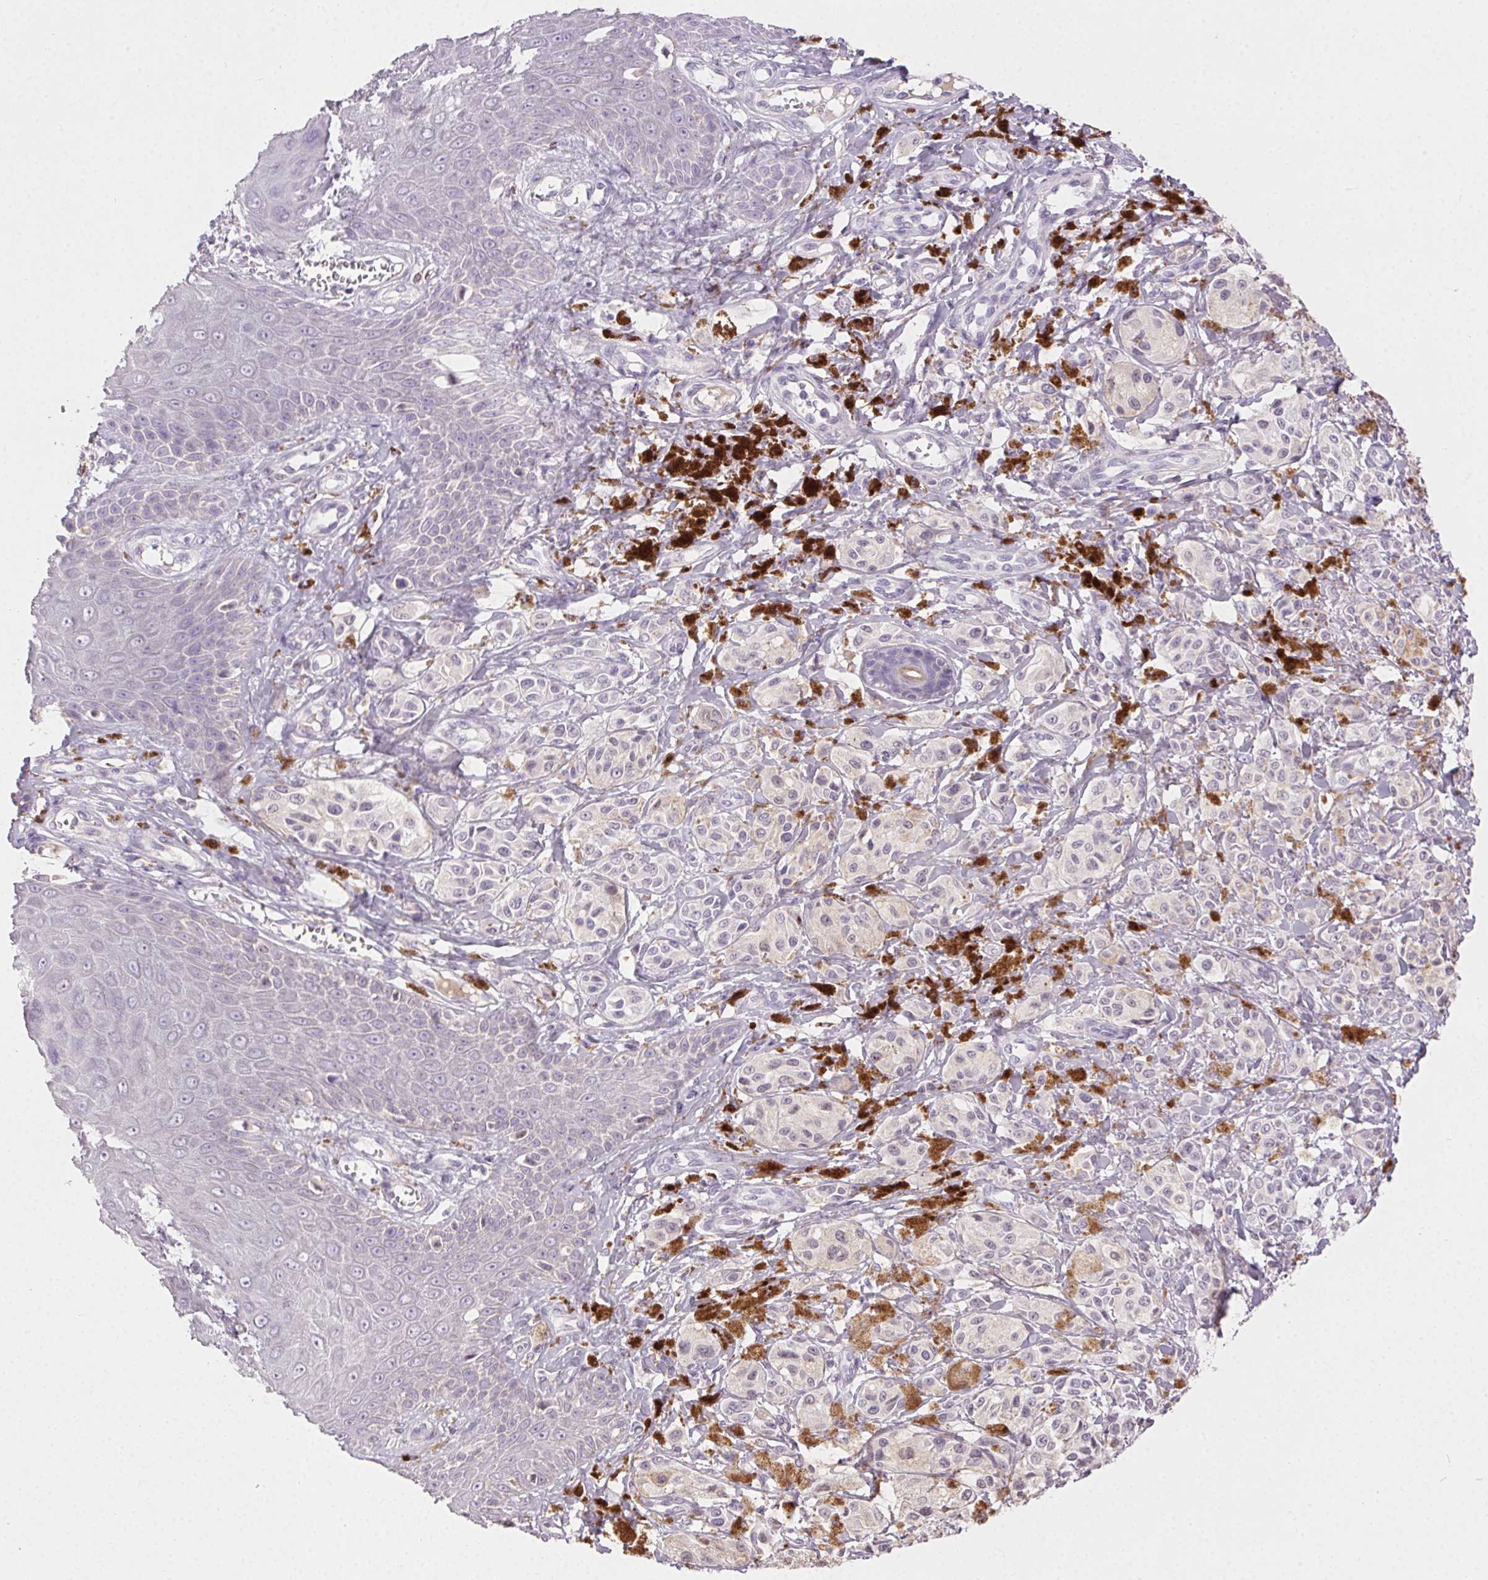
{"staining": {"intensity": "negative", "quantity": "none", "location": "none"}, "tissue": "melanoma", "cell_type": "Tumor cells", "image_type": "cancer", "snomed": [{"axis": "morphology", "description": "Malignant melanoma, NOS"}, {"axis": "topography", "description": "Skin"}], "caption": "Immunohistochemistry (IHC) photomicrograph of human malignant melanoma stained for a protein (brown), which shows no staining in tumor cells.", "gene": "SYCE2", "patient": {"sex": "female", "age": 80}}